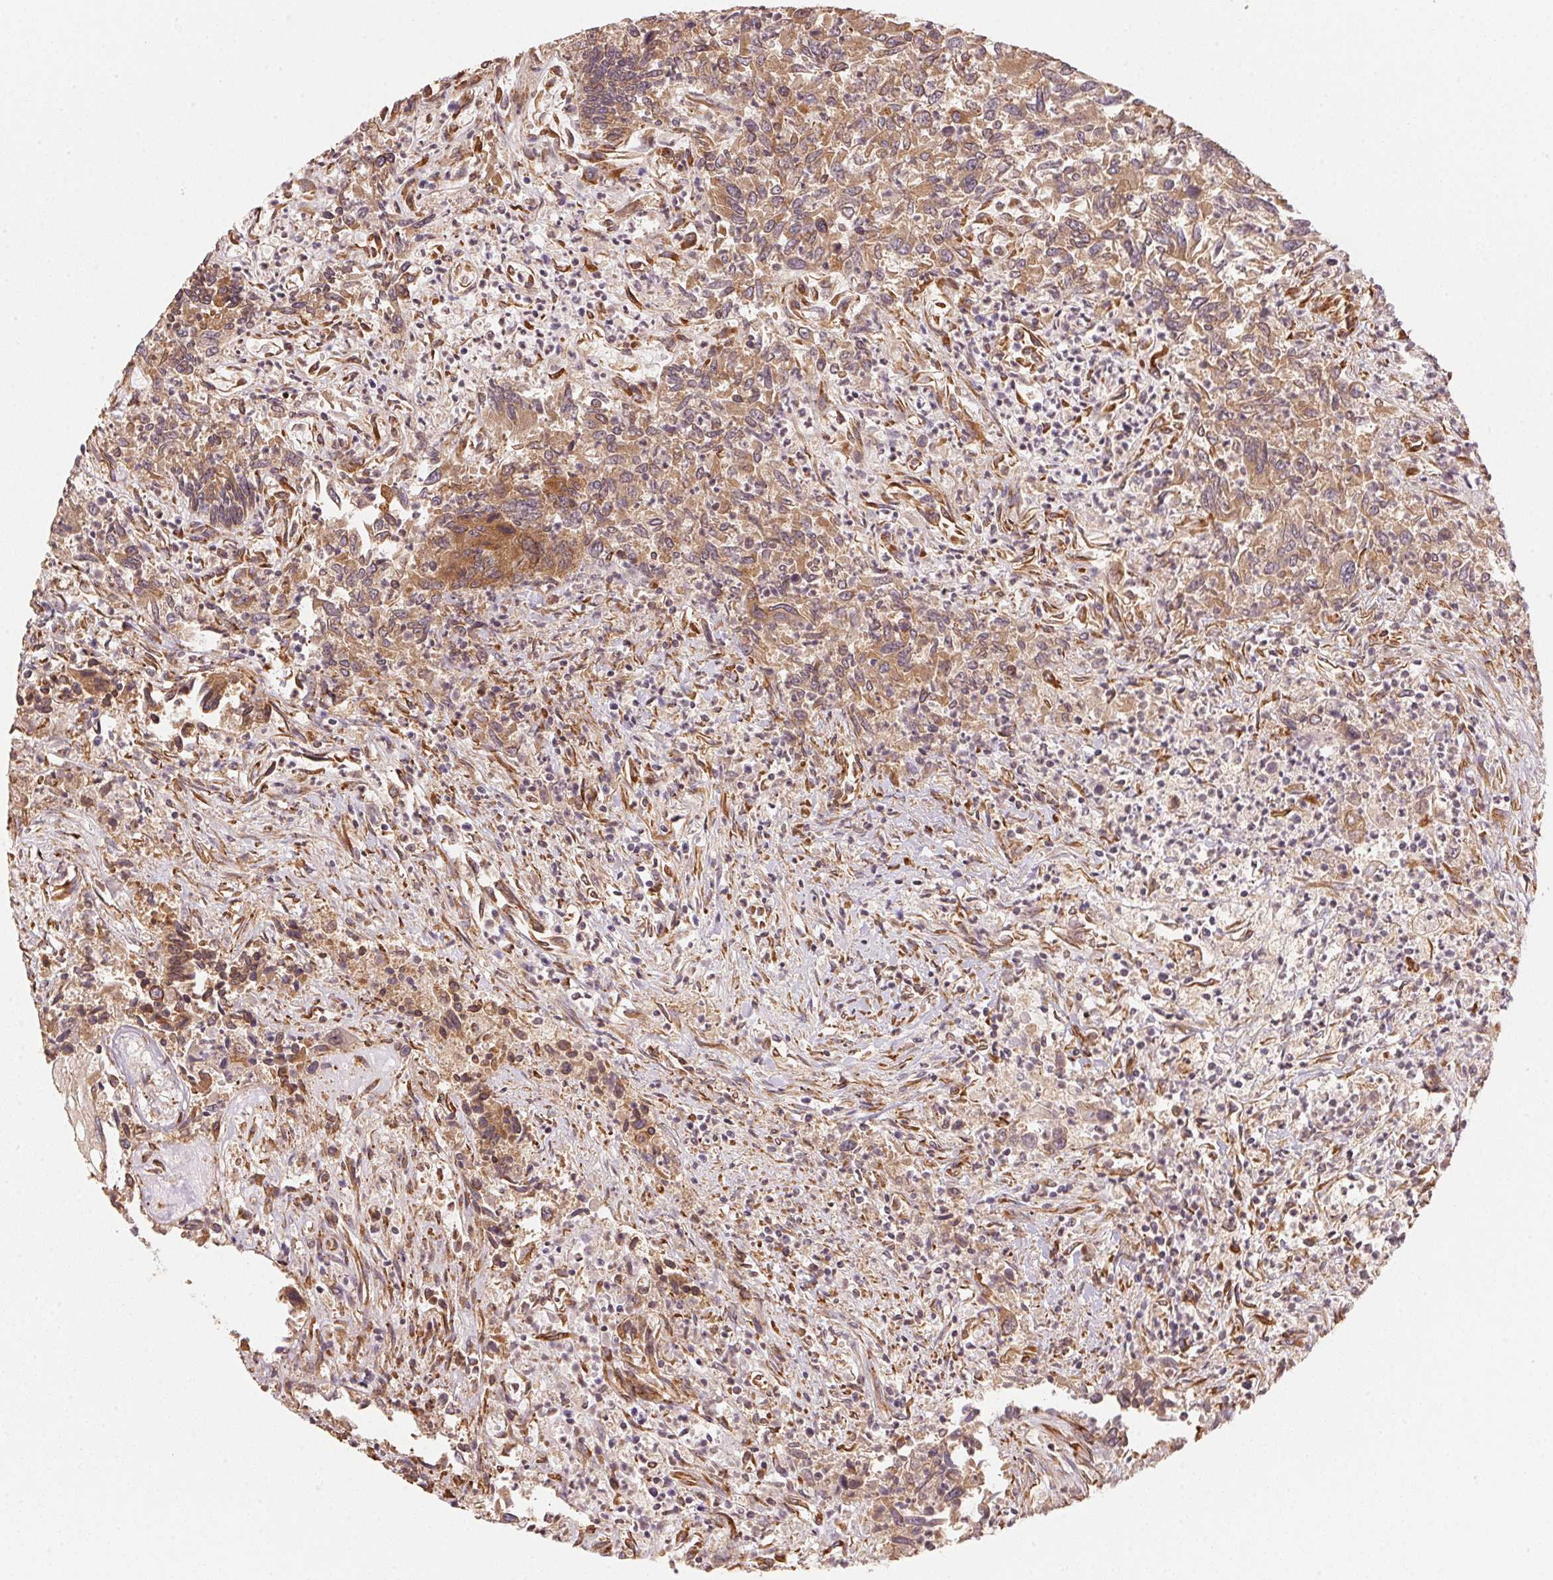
{"staining": {"intensity": "moderate", "quantity": ">75%", "location": "cytoplasmic/membranous"}, "tissue": "colorectal cancer", "cell_type": "Tumor cells", "image_type": "cancer", "snomed": [{"axis": "morphology", "description": "Adenocarcinoma, NOS"}, {"axis": "topography", "description": "Colon"}], "caption": "Colorectal cancer stained with immunohistochemistry displays moderate cytoplasmic/membranous positivity in approximately >75% of tumor cells.", "gene": "STRN4", "patient": {"sex": "female", "age": 67}}